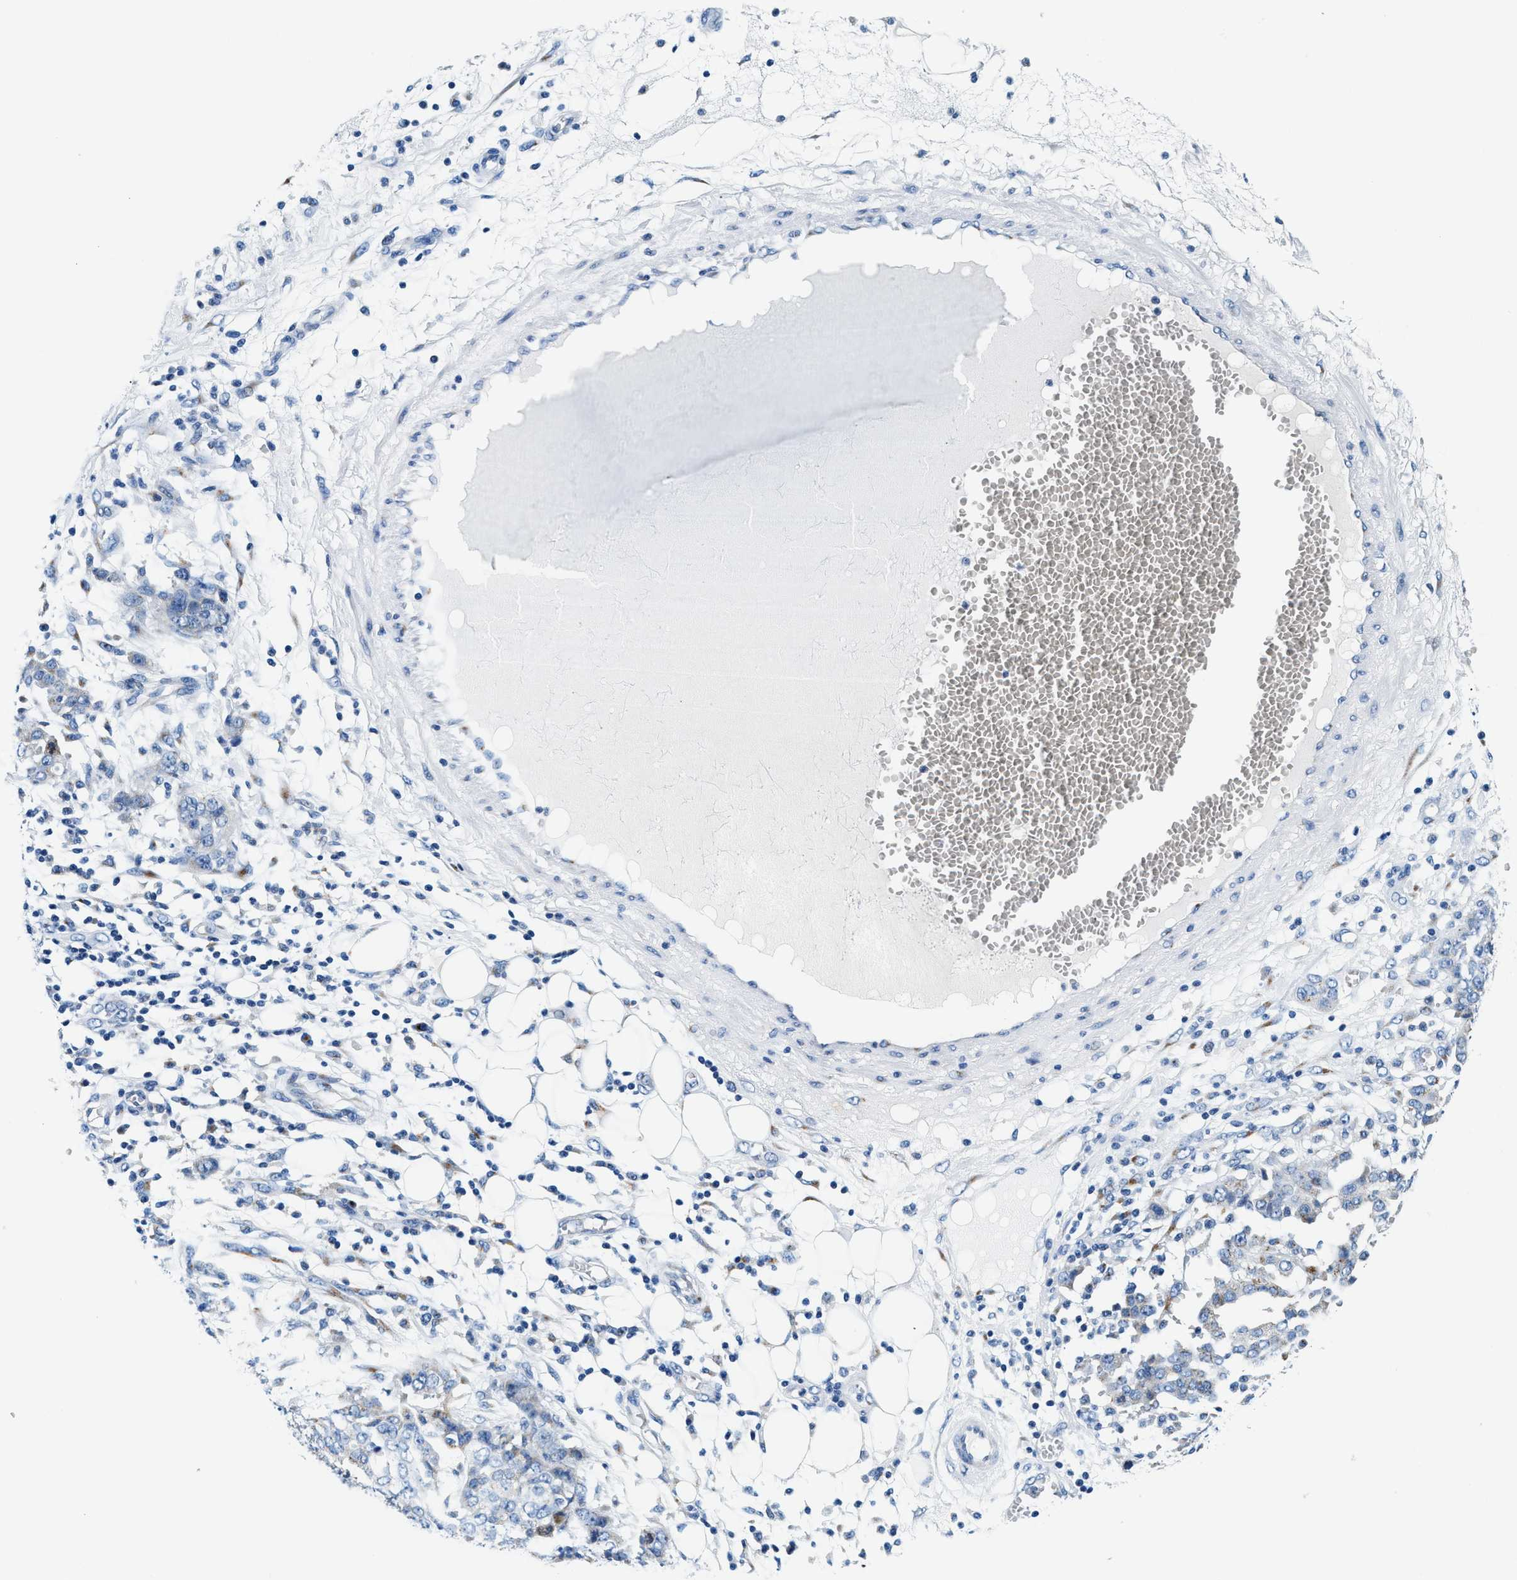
{"staining": {"intensity": "negative", "quantity": "none", "location": "none"}, "tissue": "ovarian cancer", "cell_type": "Tumor cells", "image_type": "cancer", "snomed": [{"axis": "morphology", "description": "Cystadenocarcinoma, serous, NOS"}, {"axis": "topography", "description": "Soft tissue"}, {"axis": "topography", "description": "Ovary"}], "caption": "Ovarian cancer stained for a protein using immunohistochemistry (IHC) displays no positivity tumor cells.", "gene": "VPS53", "patient": {"sex": "female", "age": 57}}